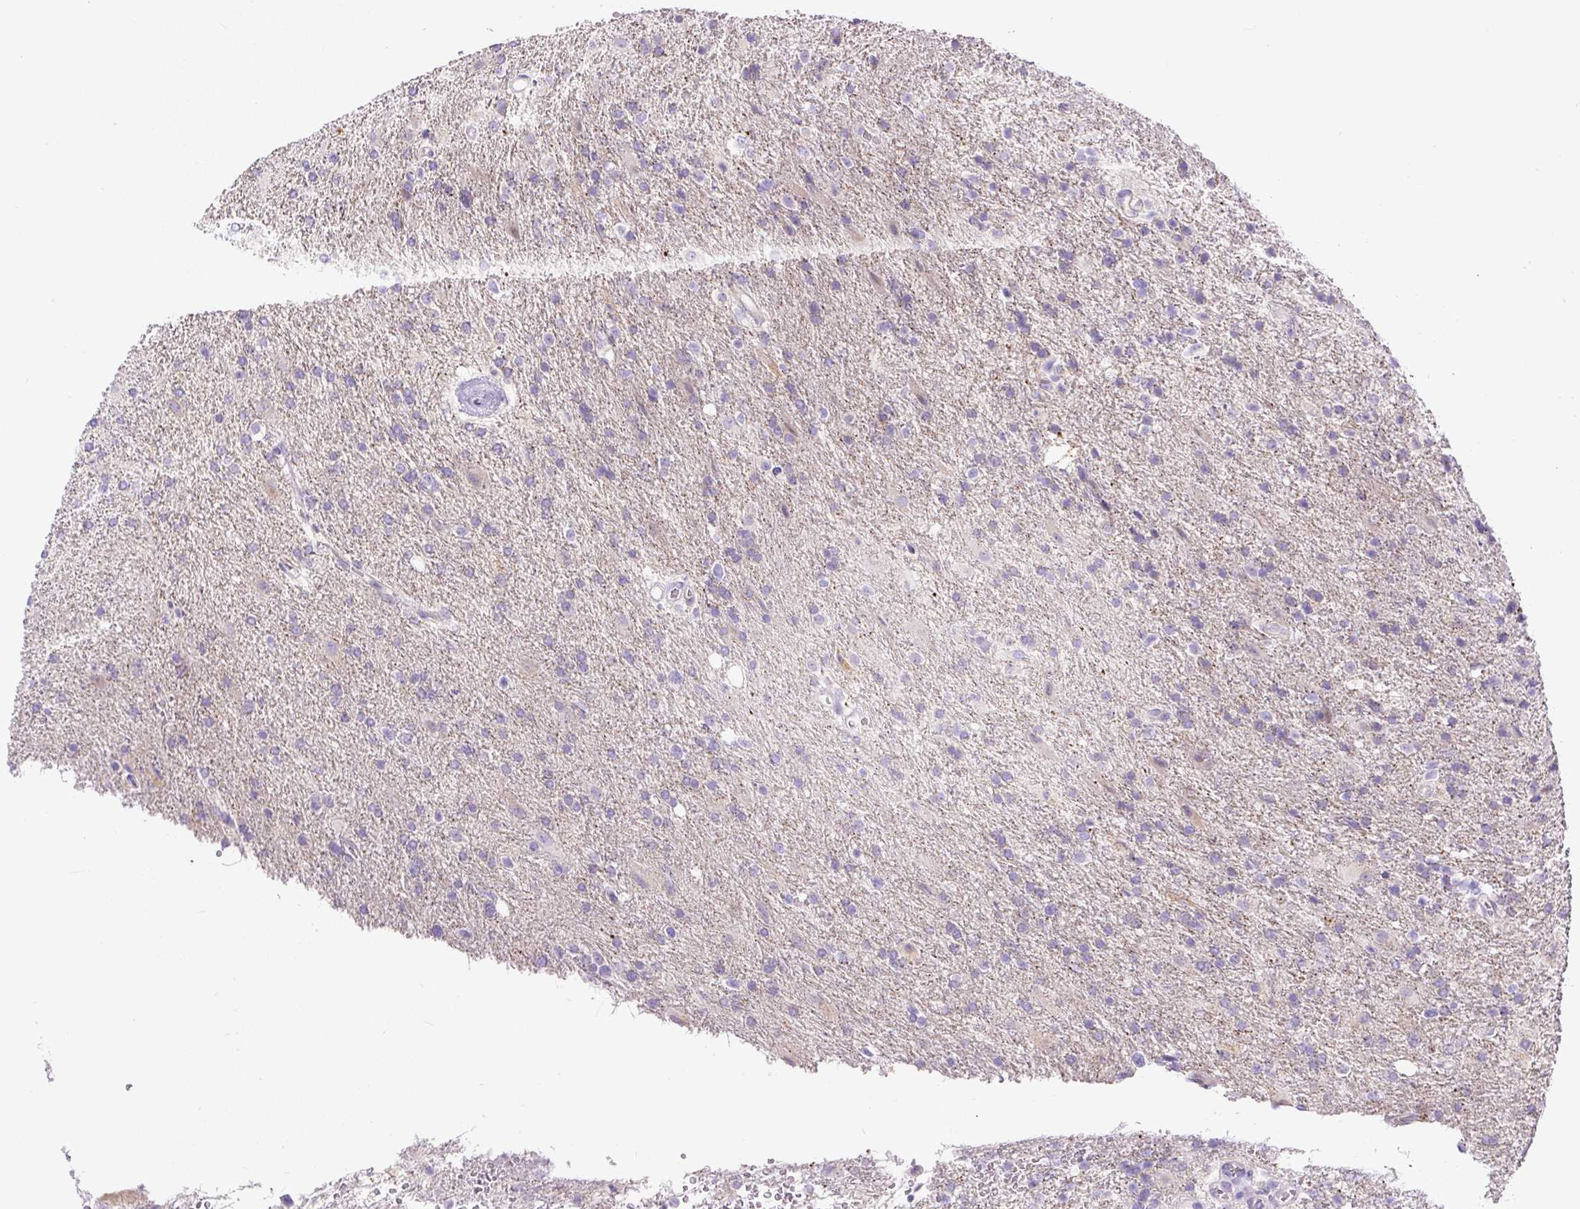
{"staining": {"intensity": "negative", "quantity": "none", "location": "none"}, "tissue": "glioma", "cell_type": "Tumor cells", "image_type": "cancer", "snomed": [{"axis": "morphology", "description": "Glioma, malignant, High grade"}, {"axis": "topography", "description": "Brain"}], "caption": "This is an immunohistochemistry photomicrograph of human high-grade glioma (malignant). There is no staining in tumor cells.", "gene": "ZNF596", "patient": {"sex": "male", "age": 56}}